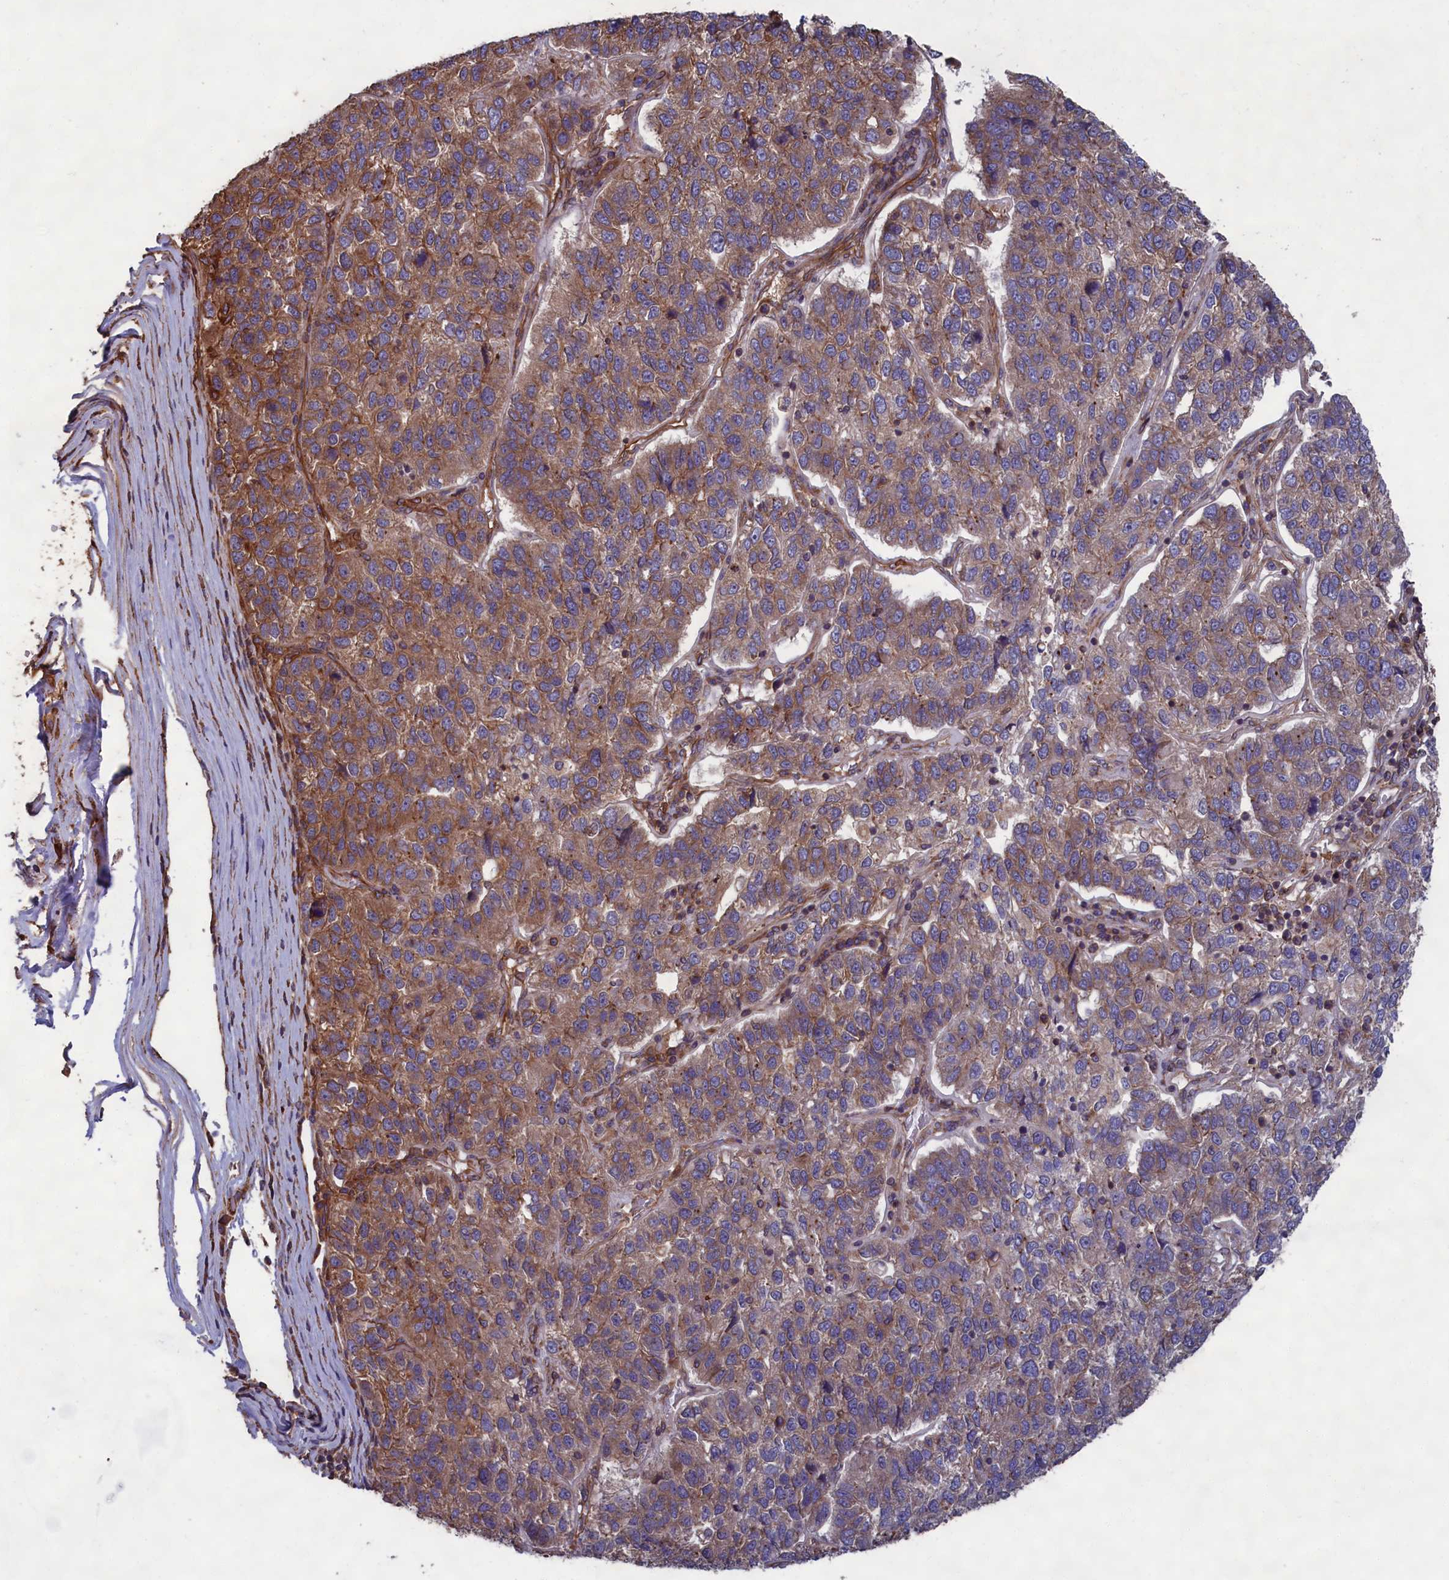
{"staining": {"intensity": "moderate", "quantity": "25%-75%", "location": "cytoplasmic/membranous"}, "tissue": "pancreatic cancer", "cell_type": "Tumor cells", "image_type": "cancer", "snomed": [{"axis": "morphology", "description": "Adenocarcinoma, NOS"}, {"axis": "topography", "description": "Pancreas"}], "caption": "This histopathology image exhibits immunohistochemistry staining of pancreatic adenocarcinoma, with medium moderate cytoplasmic/membranous expression in approximately 25%-75% of tumor cells.", "gene": "CCDC124", "patient": {"sex": "female", "age": 61}}